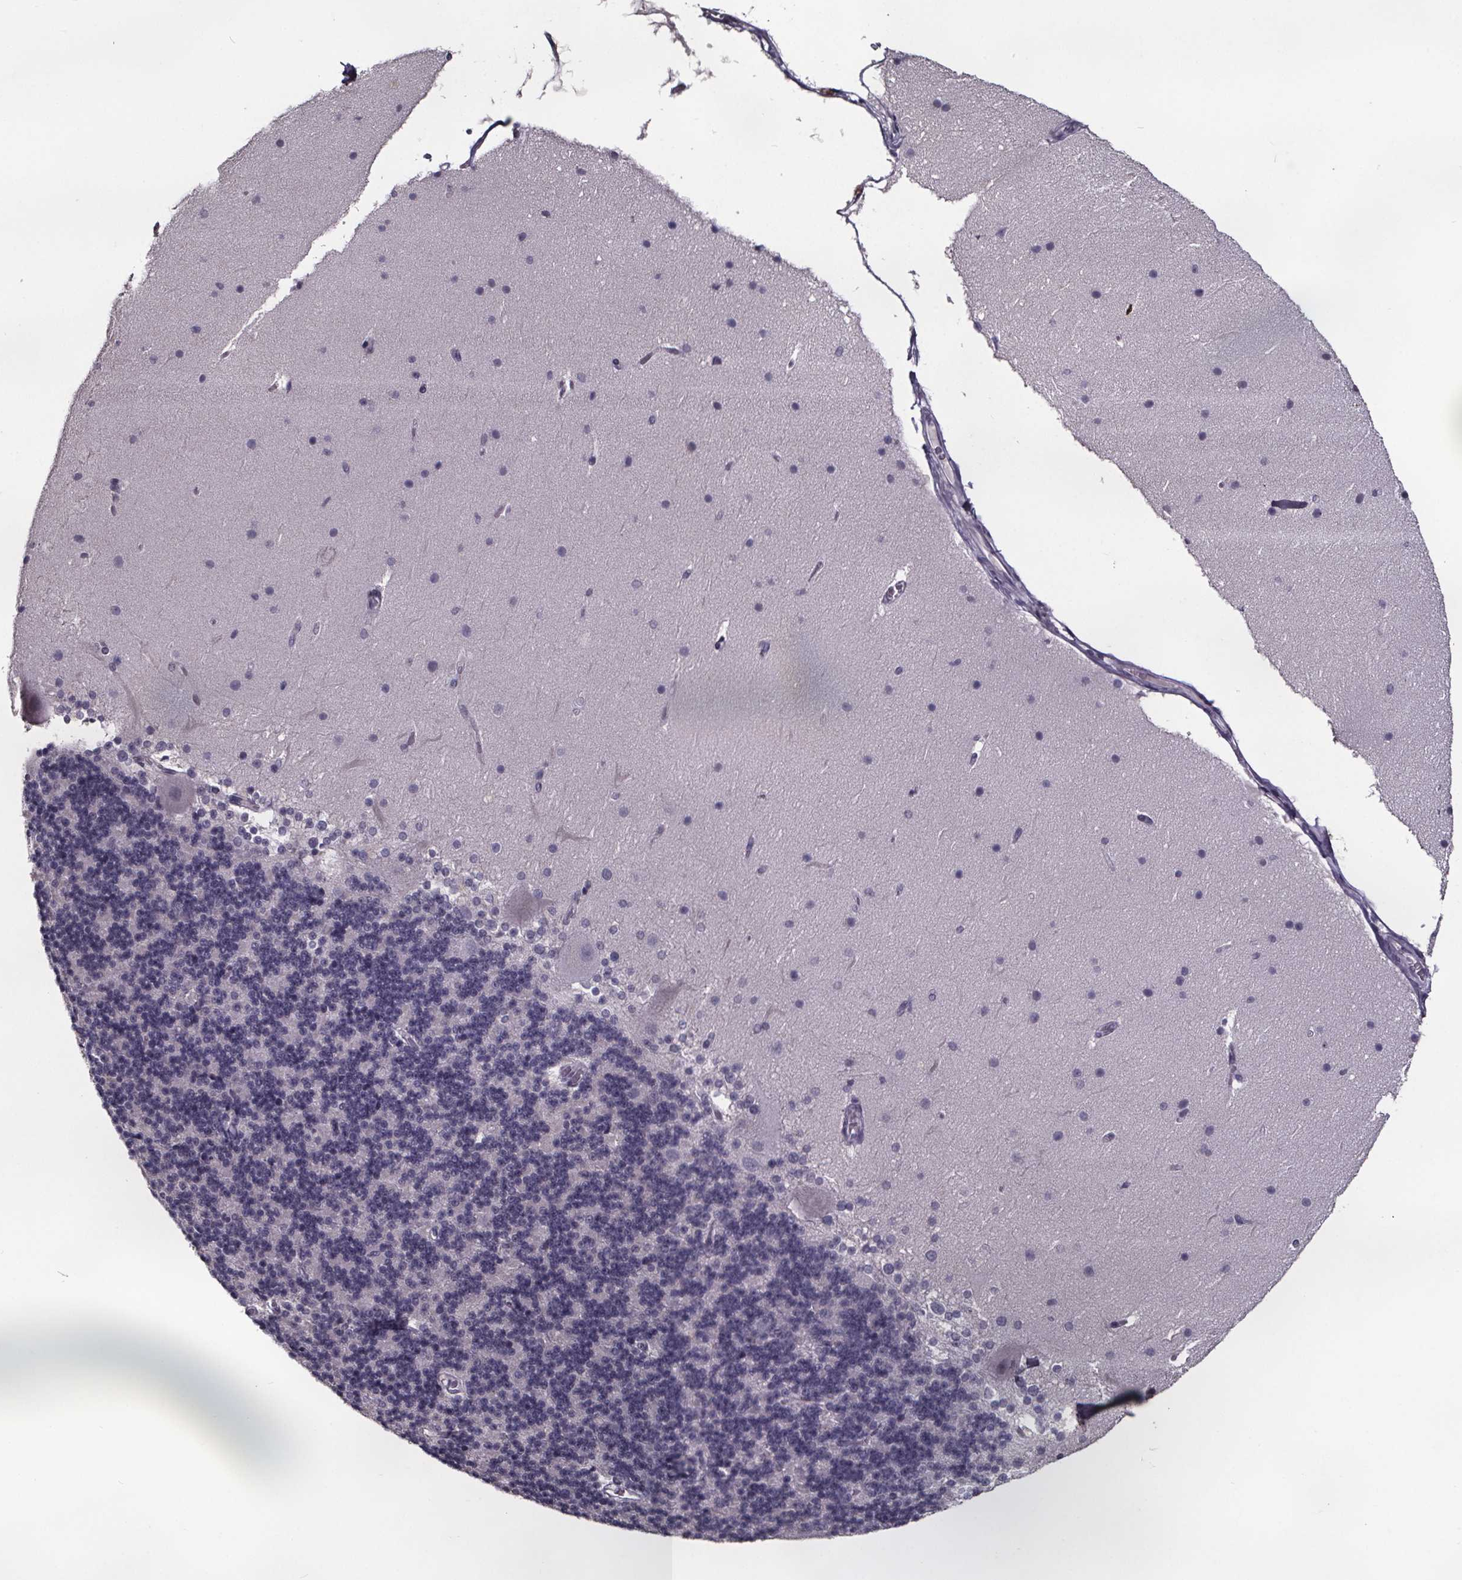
{"staining": {"intensity": "negative", "quantity": "none", "location": "none"}, "tissue": "cerebellum", "cell_type": "Cells in granular layer", "image_type": "normal", "snomed": [{"axis": "morphology", "description": "Normal tissue, NOS"}, {"axis": "topography", "description": "Cerebellum"}], "caption": "DAB (3,3'-diaminobenzidine) immunohistochemical staining of unremarkable cerebellum shows no significant expression in cells in granular layer.", "gene": "AR", "patient": {"sex": "female", "age": 19}}